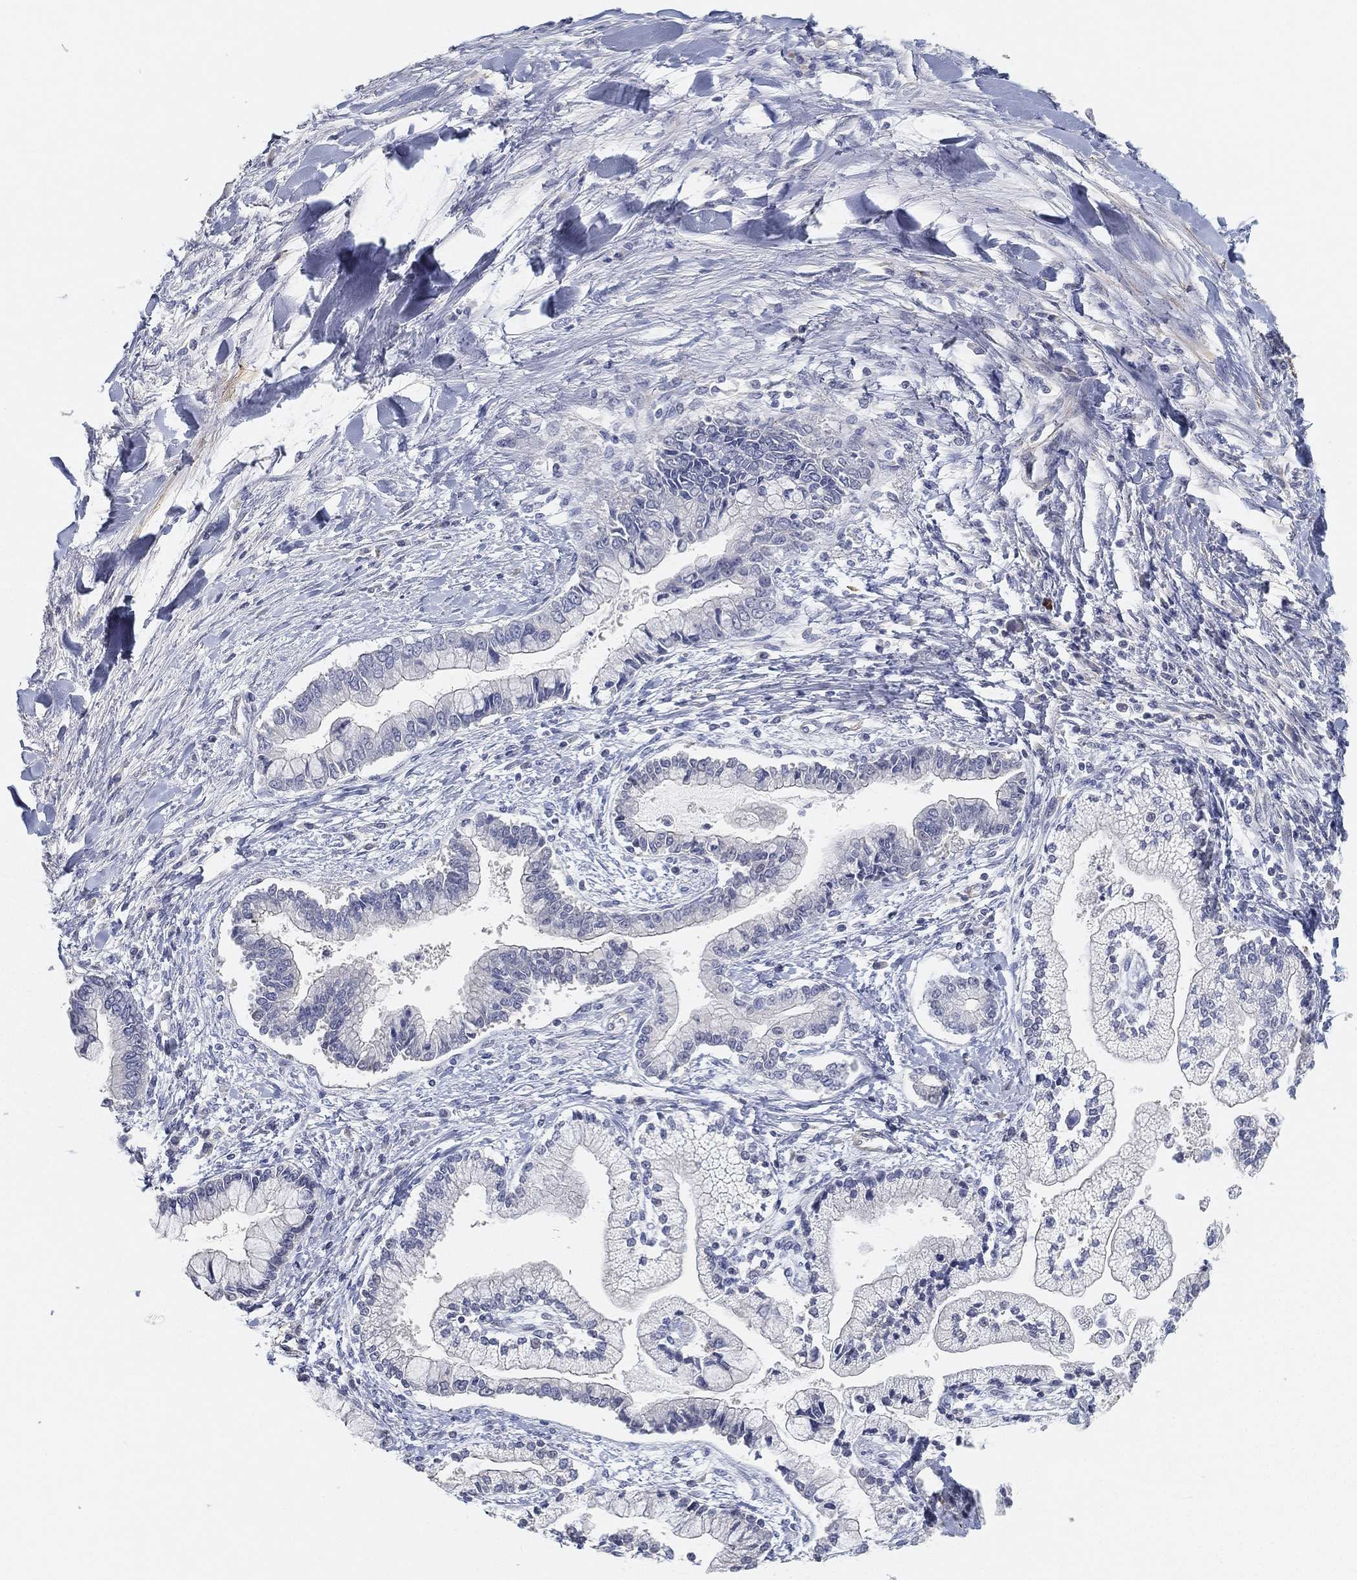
{"staining": {"intensity": "negative", "quantity": "none", "location": "none"}, "tissue": "liver cancer", "cell_type": "Tumor cells", "image_type": "cancer", "snomed": [{"axis": "morphology", "description": "Cholangiocarcinoma"}, {"axis": "topography", "description": "Liver"}], "caption": "Tumor cells show no significant protein expression in cholangiocarcinoma (liver).", "gene": "GPR61", "patient": {"sex": "male", "age": 50}}